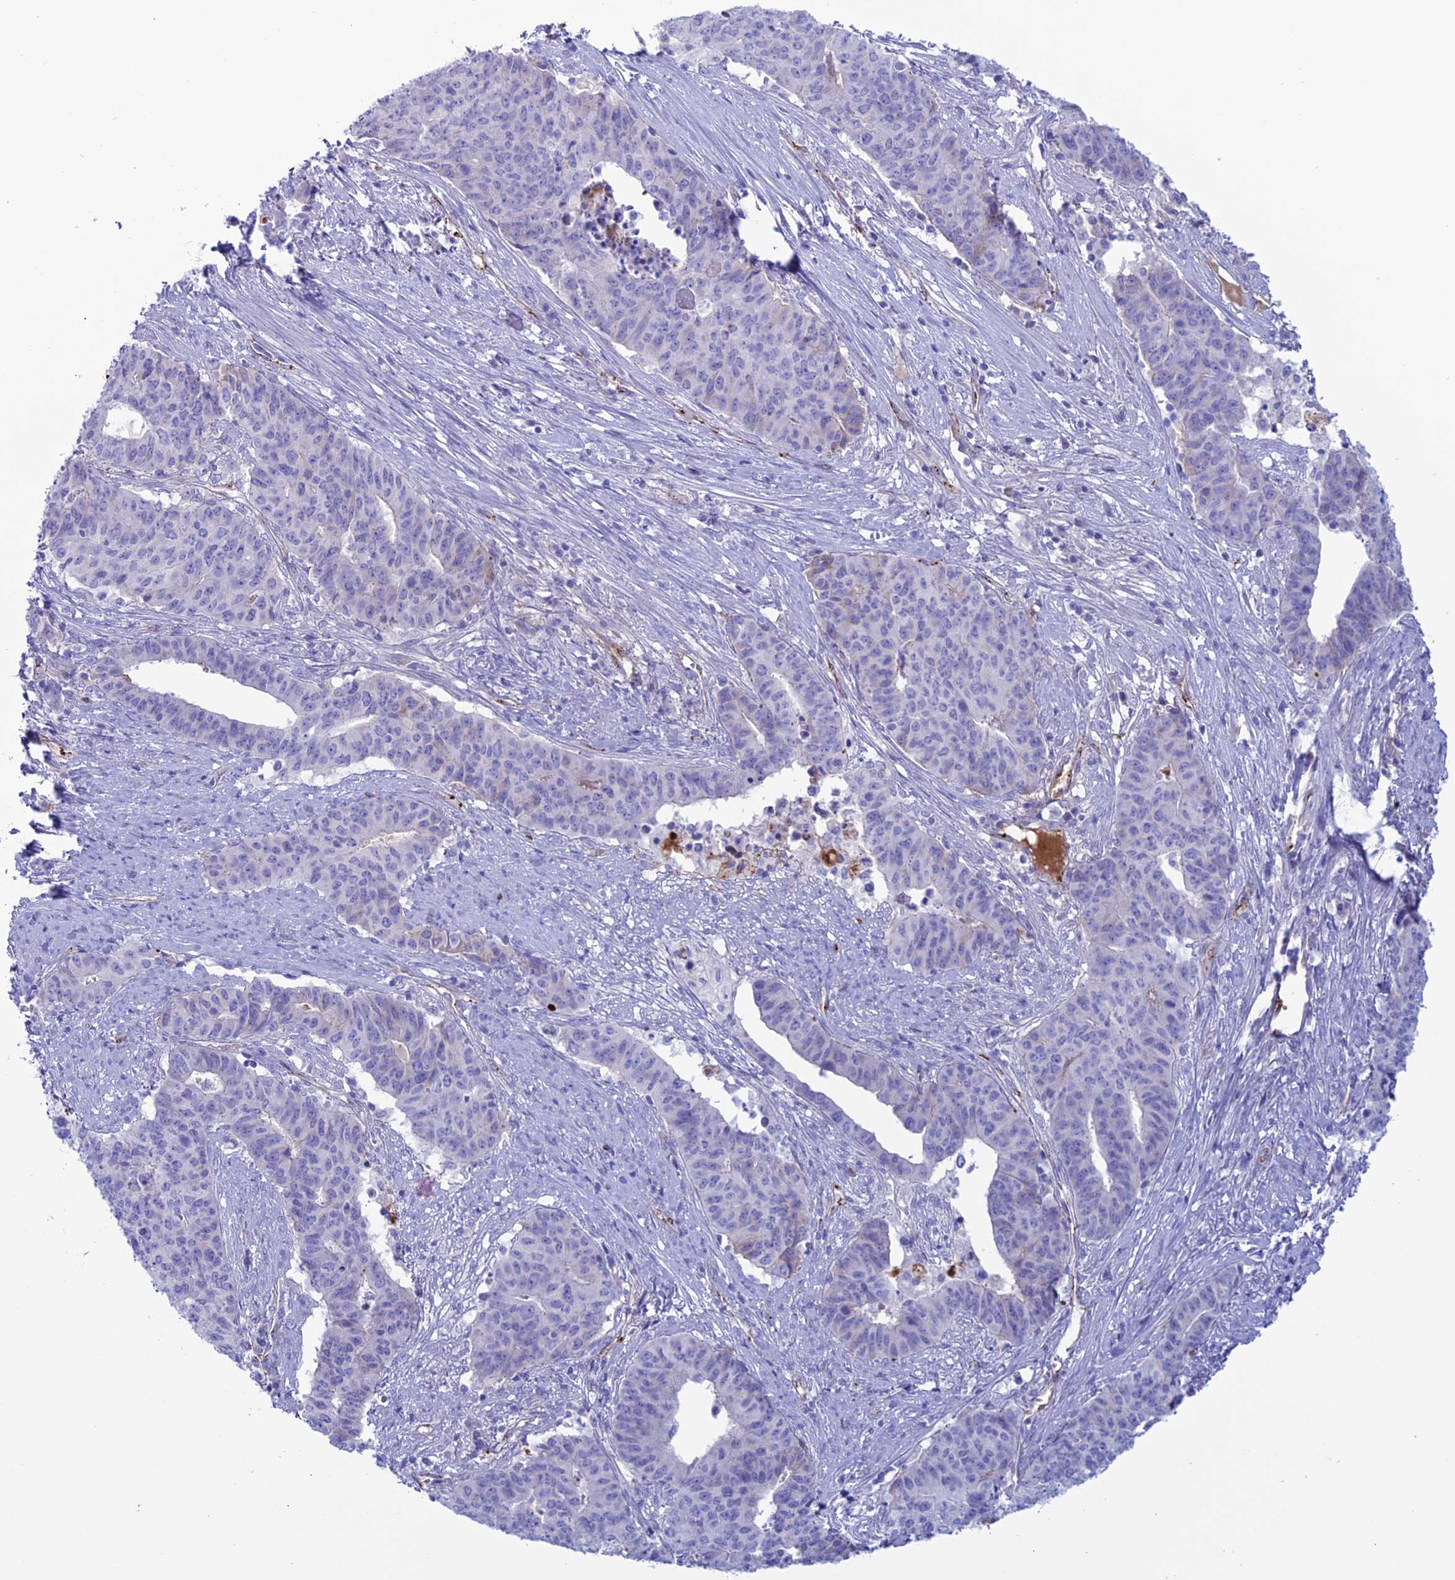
{"staining": {"intensity": "negative", "quantity": "none", "location": "none"}, "tissue": "endometrial cancer", "cell_type": "Tumor cells", "image_type": "cancer", "snomed": [{"axis": "morphology", "description": "Adenocarcinoma, NOS"}, {"axis": "topography", "description": "Endometrium"}], "caption": "High magnification brightfield microscopy of endometrial cancer stained with DAB (brown) and counterstained with hematoxylin (blue): tumor cells show no significant expression.", "gene": "CDC42EP5", "patient": {"sex": "female", "age": 59}}